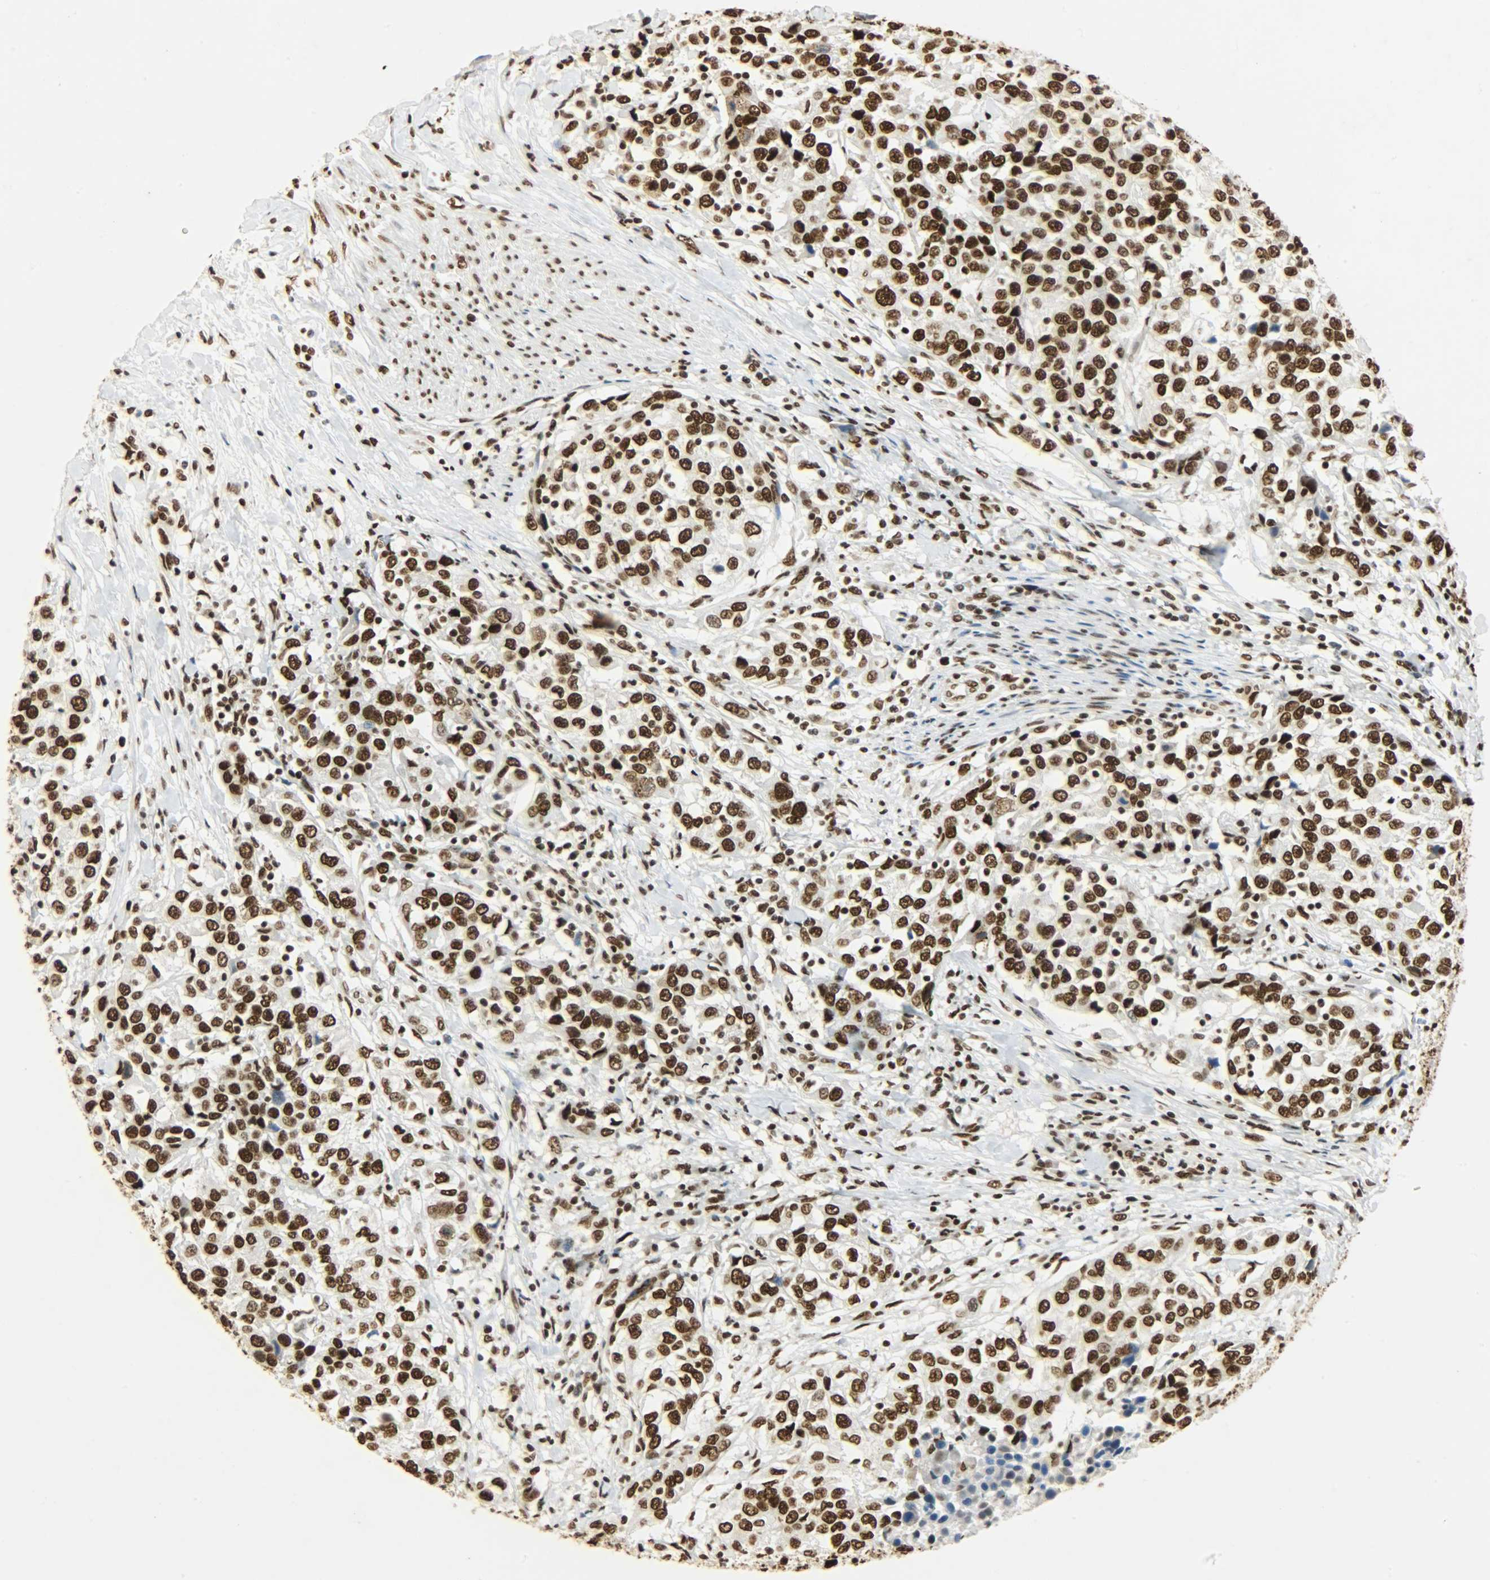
{"staining": {"intensity": "strong", "quantity": ">75%", "location": "nuclear"}, "tissue": "urothelial cancer", "cell_type": "Tumor cells", "image_type": "cancer", "snomed": [{"axis": "morphology", "description": "Urothelial carcinoma, High grade"}, {"axis": "topography", "description": "Urinary bladder"}], "caption": "A high-resolution photomicrograph shows immunohistochemistry (IHC) staining of urothelial cancer, which shows strong nuclear staining in approximately >75% of tumor cells. The staining is performed using DAB (3,3'-diaminobenzidine) brown chromogen to label protein expression. The nuclei are counter-stained blue using hematoxylin.", "gene": "KHDRBS1", "patient": {"sex": "female", "age": 80}}